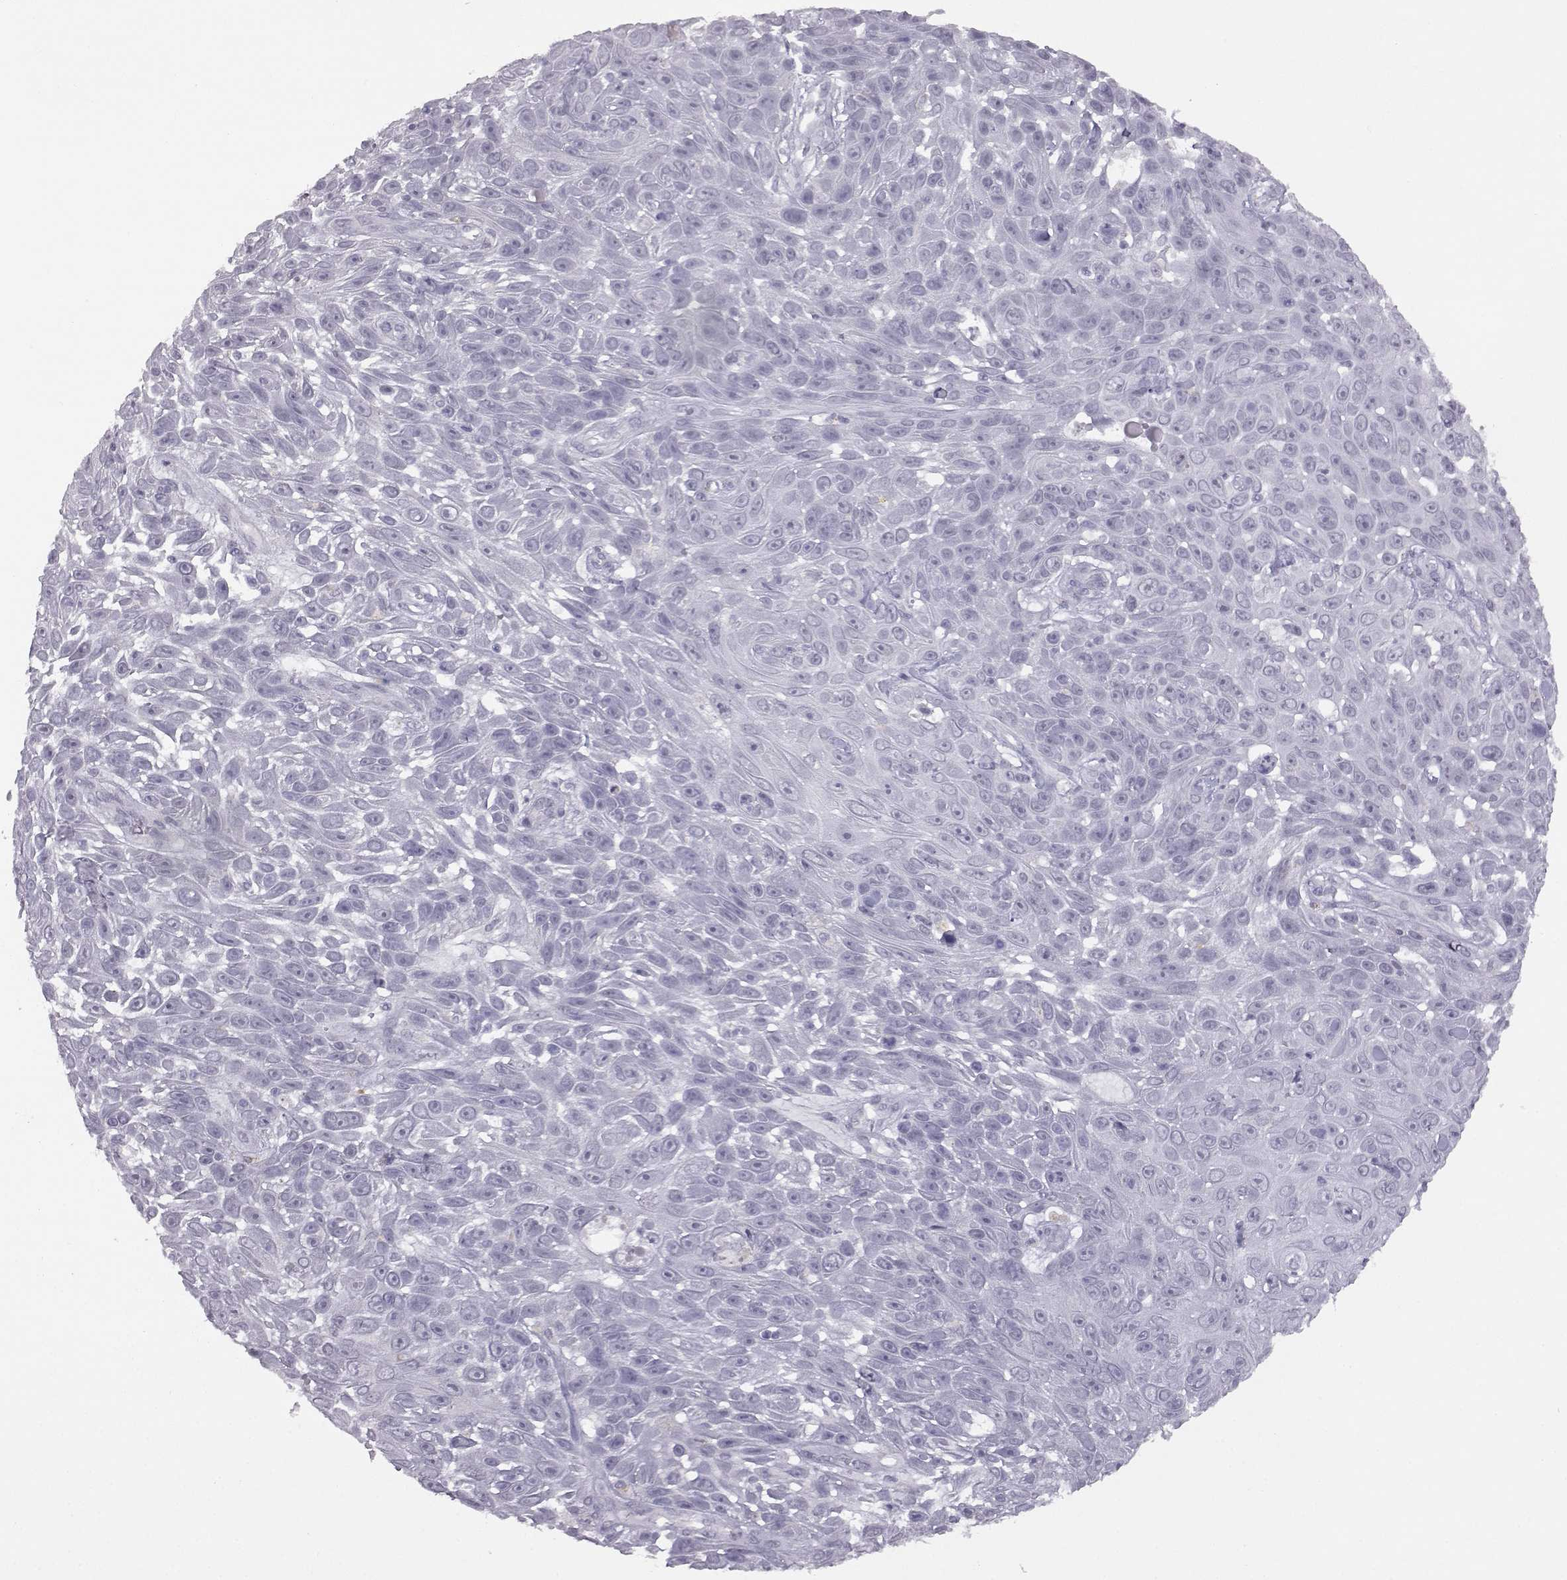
{"staining": {"intensity": "negative", "quantity": "none", "location": "none"}, "tissue": "skin cancer", "cell_type": "Tumor cells", "image_type": "cancer", "snomed": [{"axis": "morphology", "description": "Squamous cell carcinoma, NOS"}, {"axis": "topography", "description": "Skin"}], "caption": "A histopathology image of human skin cancer is negative for staining in tumor cells.", "gene": "VGF", "patient": {"sex": "male", "age": 82}}